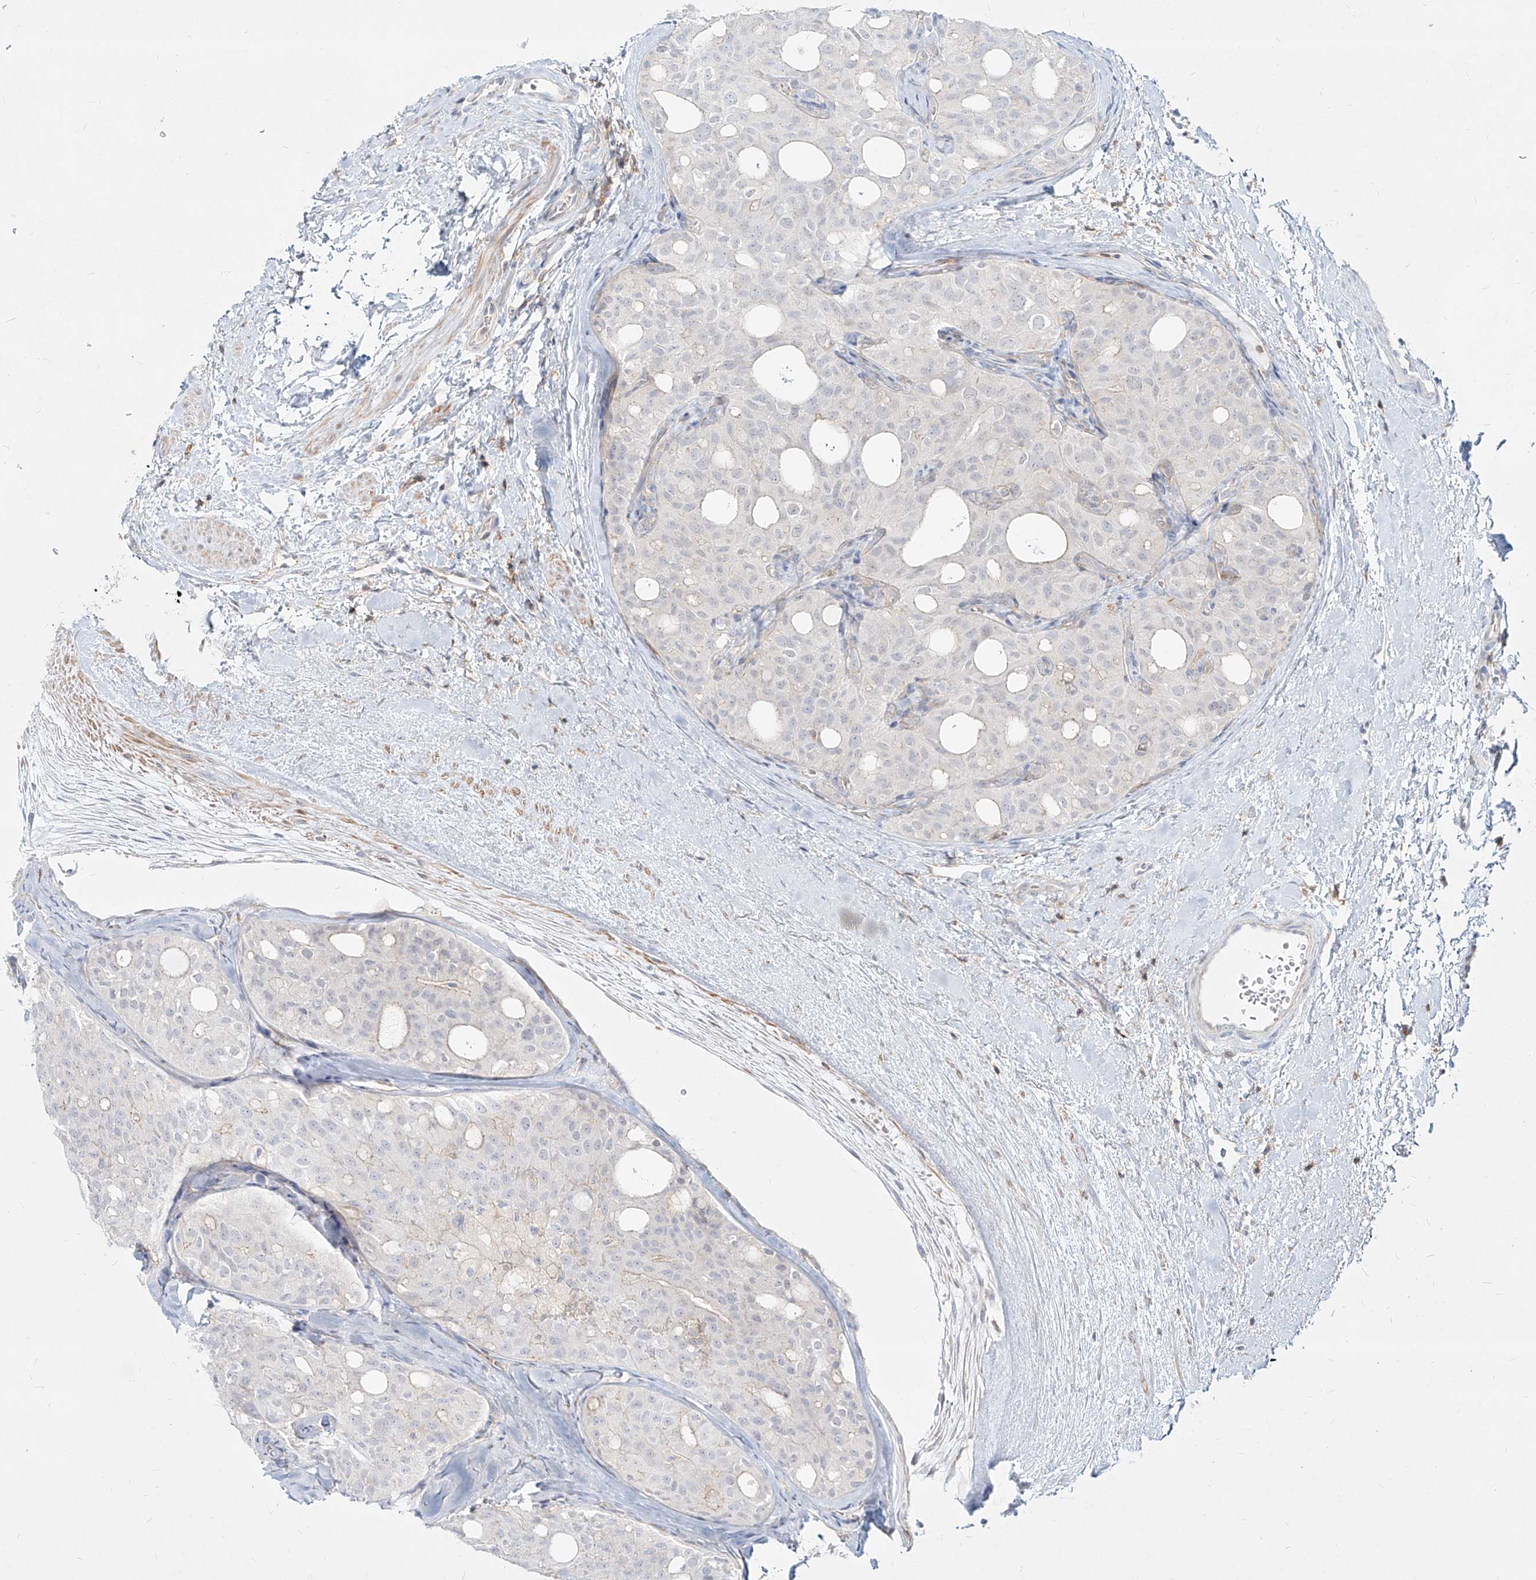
{"staining": {"intensity": "negative", "quantity": "none", "location": "none"}, "tissue": "thyroid cancer", "cell_type": "Tumor cells", "image_type": "cancer", "snomed": [{"axis": "morphology", "description": "Follicular adenoma carcinoma, NOS"}, {"axis": "topography", "description": "Thyroid gland"}], "caption": "Tumor cells are negative for protein expression in human follicular adenoma carcinoma (thyroid). (DAB (3,3'-diaminobenzidine) immunohistochemistry with hematoxylin counter stain).", "gene": "SLC2A12", "patient": {"sex": "male", "age": 75}}